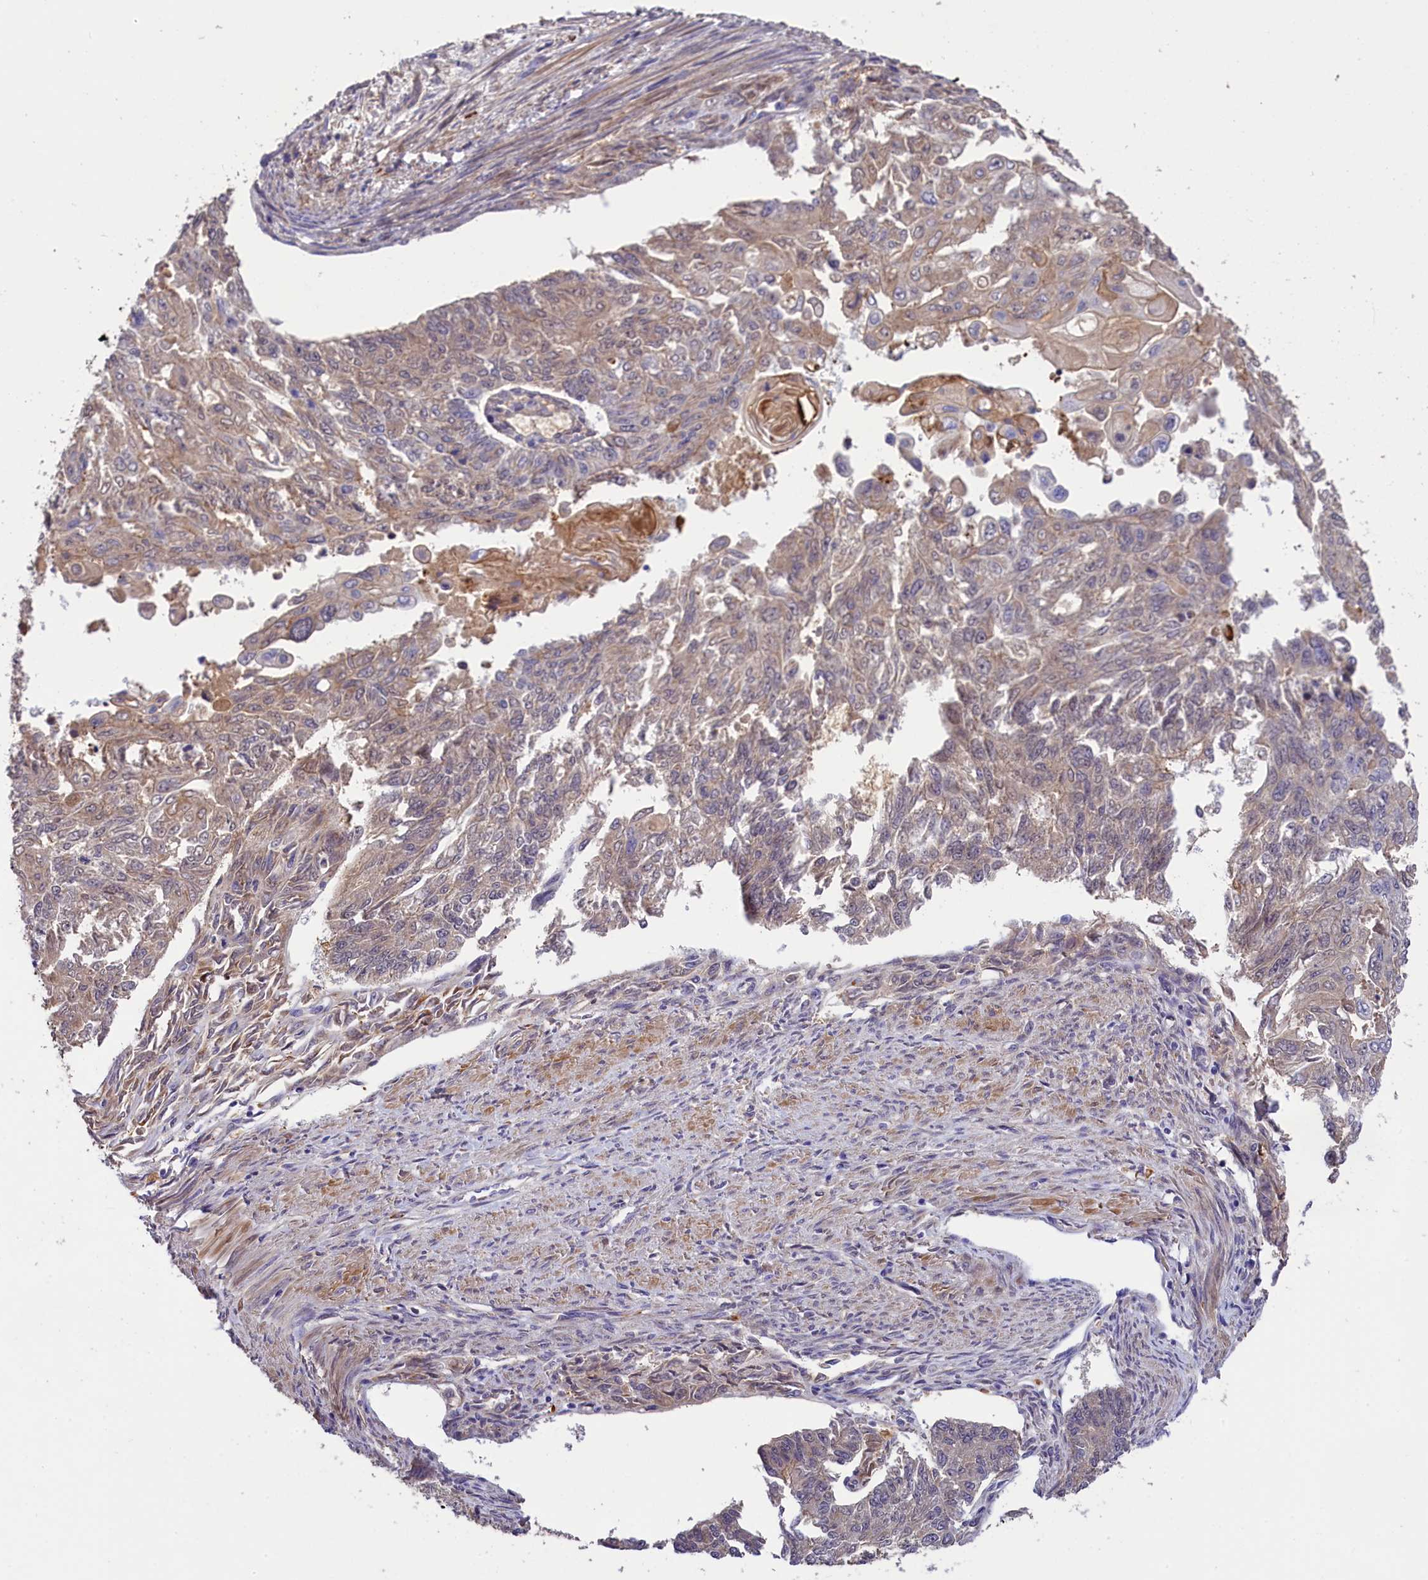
{"staining": {"intensity": "weak", "quantity": "25%-75%", "location": "cytoplasmic/membranous"}, "tissue": "endometrial cancer", "cell_type": "Tumor cells", "image_type": "cancer", "snomed": [{"axis": "morphology", "description": "Adenocarcinoma, NOS"}, {"axis": "topography", "description": "Endometrium"}], "caption": "Endometrial cancer (adenocarcinoma) stained for a protein shows weak cytoplasmic/membranous positivity in tumor cells. The protein is stained brown, and the nuclei are stained in blue (DAB IHC with brightfield microscopy, high magnification).", "gene": "PHAF1", "patient": {"sex": "female", "age": 32}}